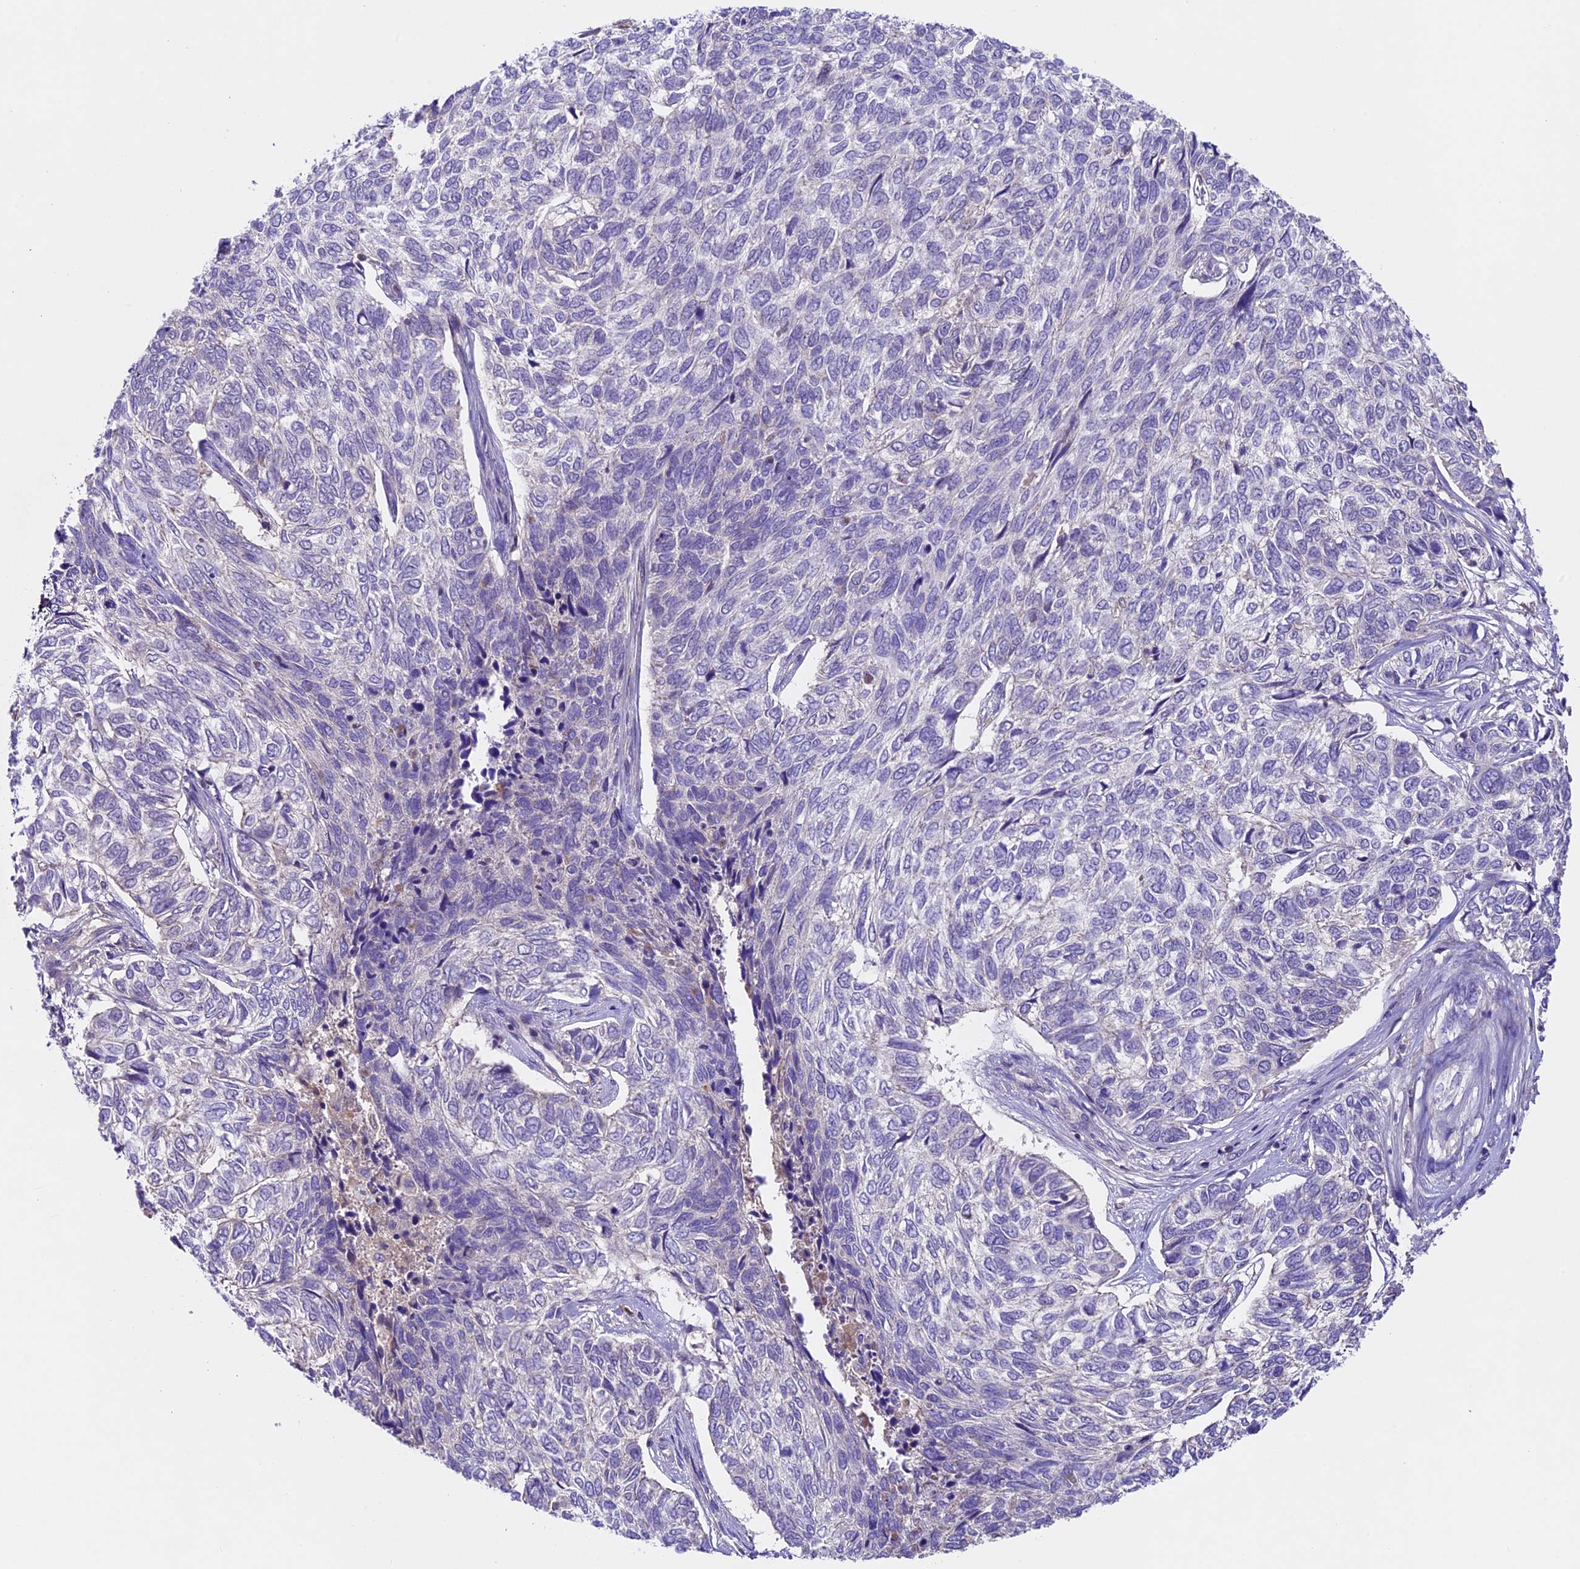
{"staining": {"intensity": "negative", "quantity": "none", "location": "none"}, "tissue": "skin cancer", "cell_type": "Tumor cells", "image_type": "cancer", "snomed": [{"axis": "morphology", "description": "Basal cell carcinoma"}, {"axis": "topography", "description": "Skin"}], "caption": "There is no significant expression in tumor cells of basal cell carcinoma (skin).", "gene": "TBC1D1", "patient": {"sex": "female", "age": 65}}